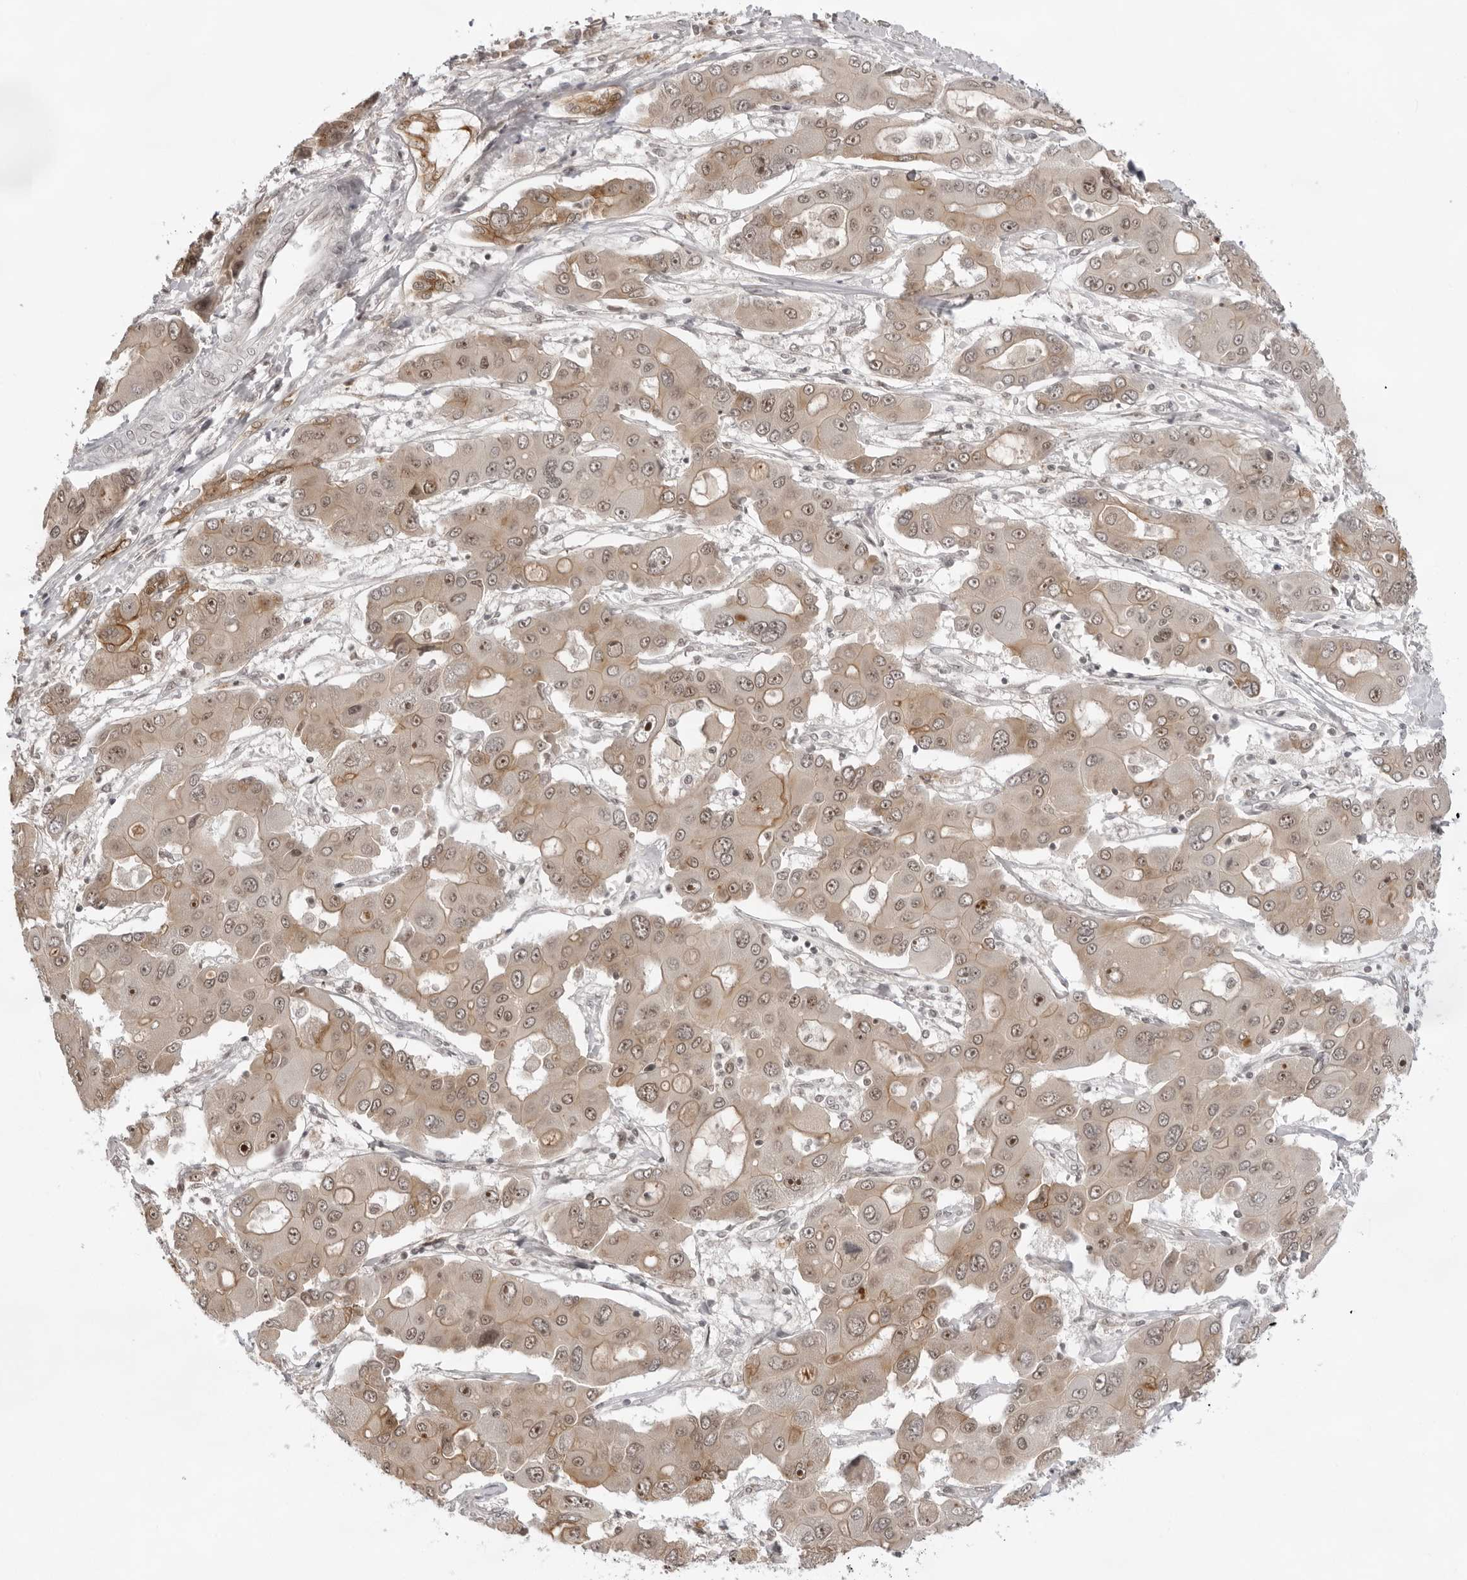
{"staining": {"intensity": "moderate", "quantity": ">75%", "location": "cytoplasmic/membranous,nuclear"}, "tissue": "liver cancer", "cell_type": "Tumor cells", "image_type": "cancer", "snomed": [{"axis": "morphology", "description": "Cholangiocarcinoma"}, {"axis": "topography", "description": "Liver"}], "caption": "Immunohistochemistry (IHC) photomicrograph of neoplastic tissue: cholangiocarcinoma (liver) stained using immunohistochemistry (IHC) demonstrates medium levels of moderate protein expression localized specifically in the cytoplasmic/membranous and nuclear of tumor cells, appearing as a cytoplasmic/membranous and nuclear brown color.", "gene": "EXOSC10", "patient": {"sex": "male", "age": 67}}